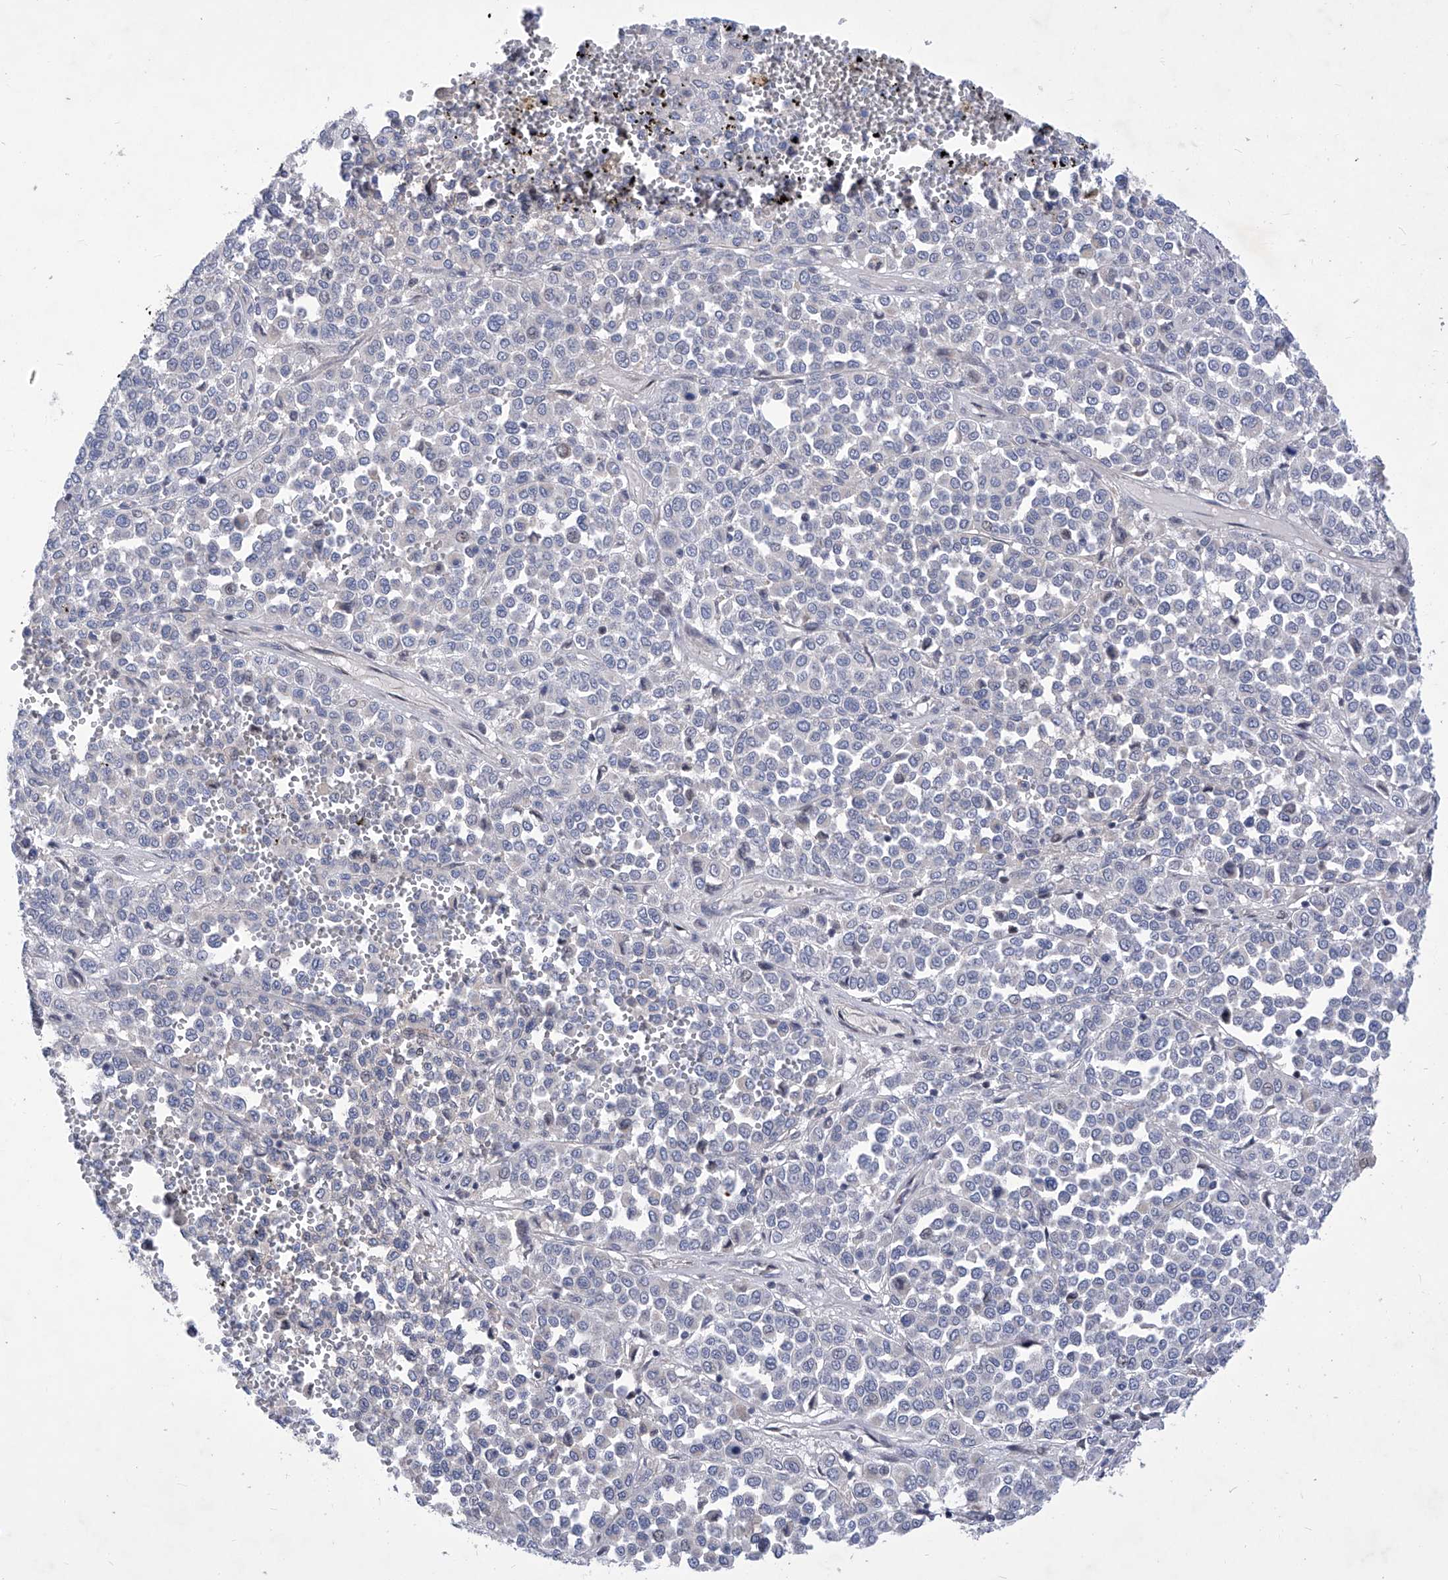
{"staining": {"intensity": "negative", "quantity": "none", "location": "none"}, "tissue": "melanoma", "cell_type": "Tumor cells", "image_type": "cancer", "snomed": [{"axis": "morphology", "description": "Malignant melanoma, Metastatic site"}, {"axis": "topography", "description": "Pancreas"}], "caption": "IHC histopathology image of human melanoma stained for a protein (brown), which exhibits no expression in tumor cells.", "gene": "NUFIP1", "patient": {"sex": "female", "age": 30}}